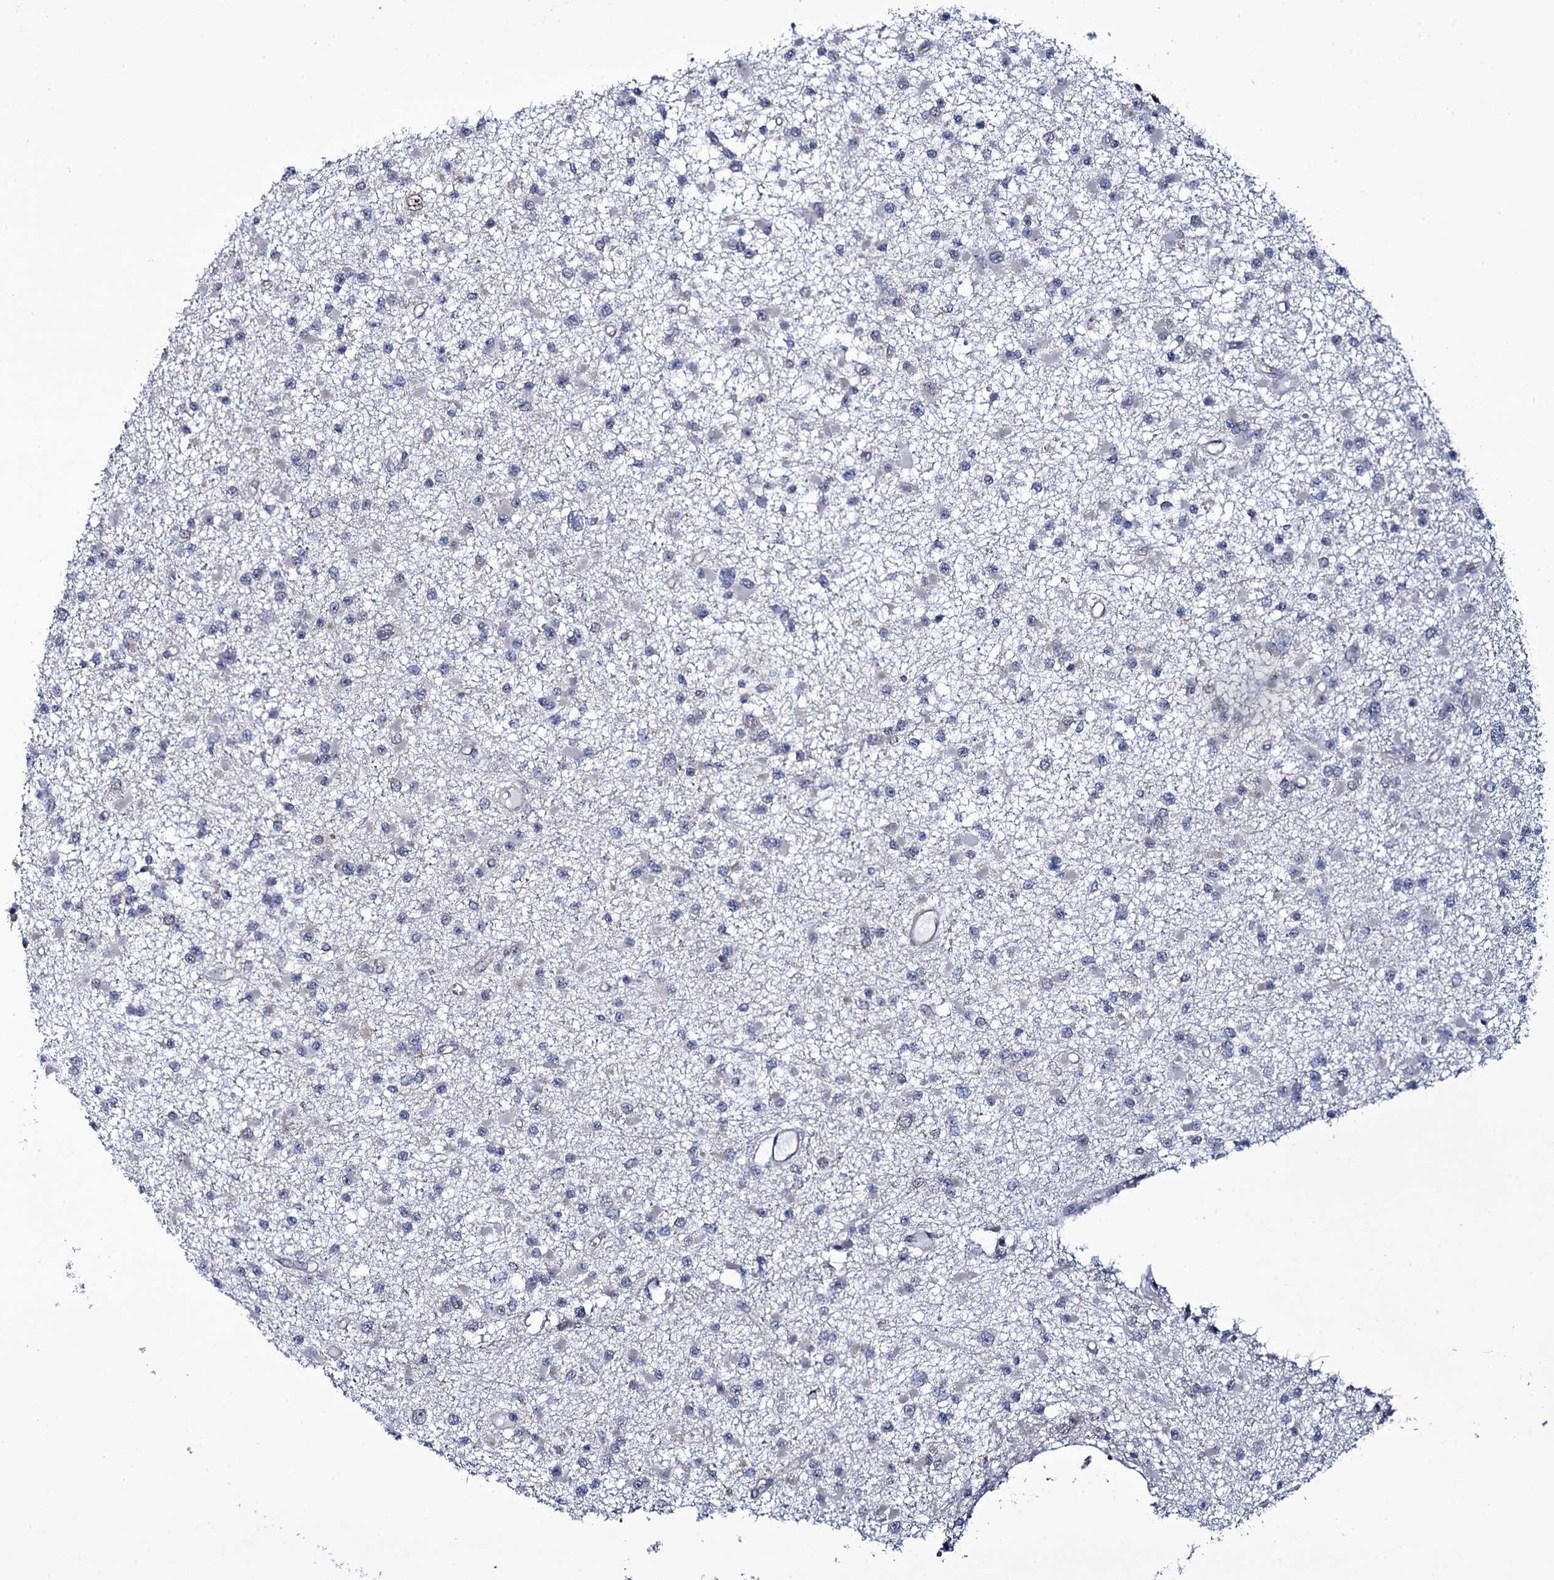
{"staining": {"intensity": "negative", "quantity": "none", "location": "none"}, "tissue": "glioma", "cell_type": "Tumor cells", "image_type": "cancer", "snomed": [{"axis": "morphology", "description": "Glioma, malignant, Low grade"}, {"axis": "topography", "description": "Brain"}], "caption": "Immunohistochemistry (IHC) histopathology image of human malignant glioma (low-grade) stained for a protein (brown), which shows no staining in tumor cells.", "gene": "GAREM1", "patient": {"sex": "female", "age": 22}}